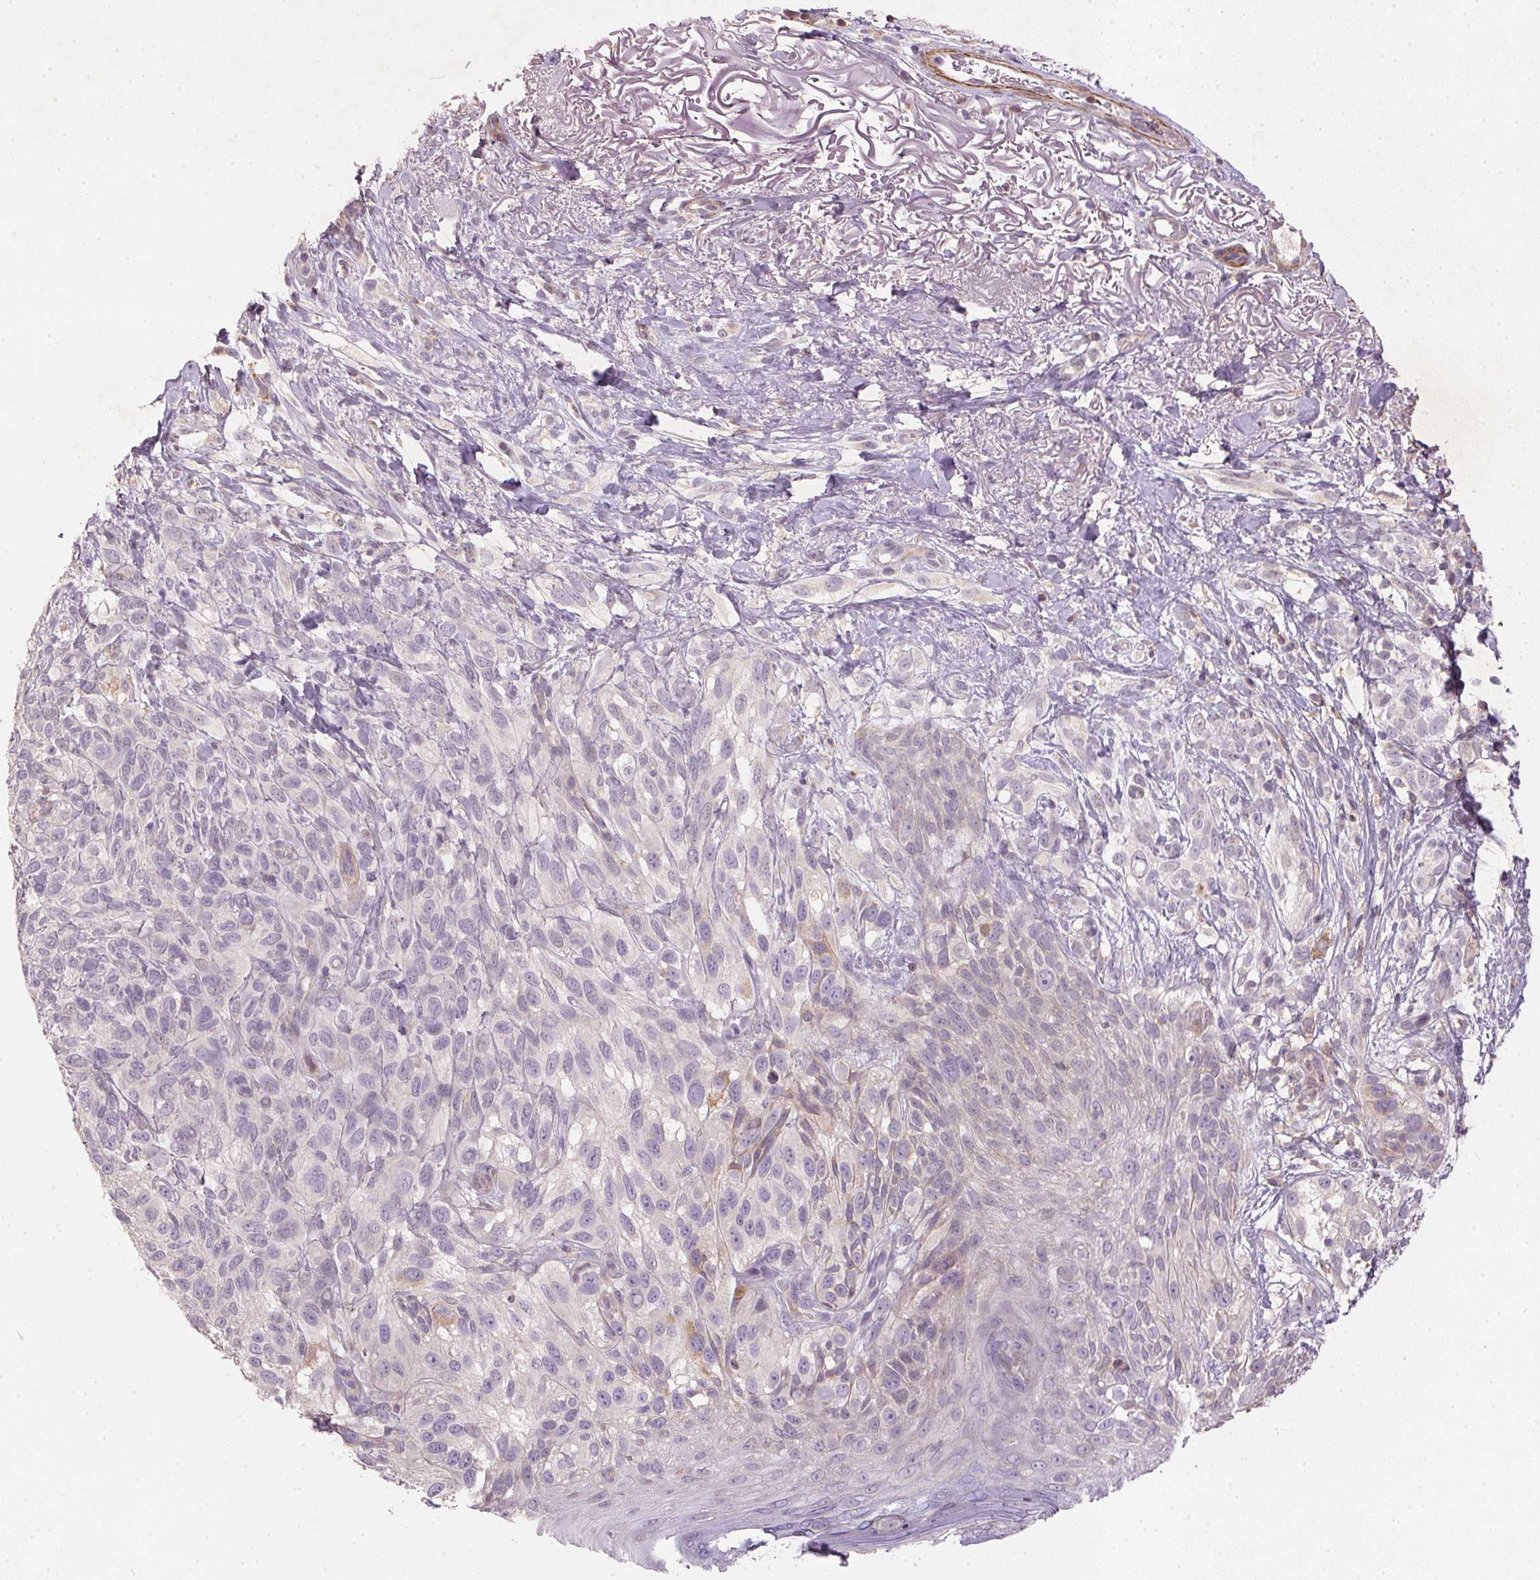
{"staining": {"intensity": "negative", "quantity": "none", "location": "none"}, "tissue": "melanoma", "cell_type": "Tumor cells", "image_type": "cancer", "snomed": [{"axis": "morphology", "description": "Malignant melanoma, NOS"}, {"axis": "topography", "description": "Skin"}], "caption": "Tumor cells are negative for protein expression in human malignant melanoma.", "gene": "KCNK15", "patient": {"sex": "female", "age": 86}}